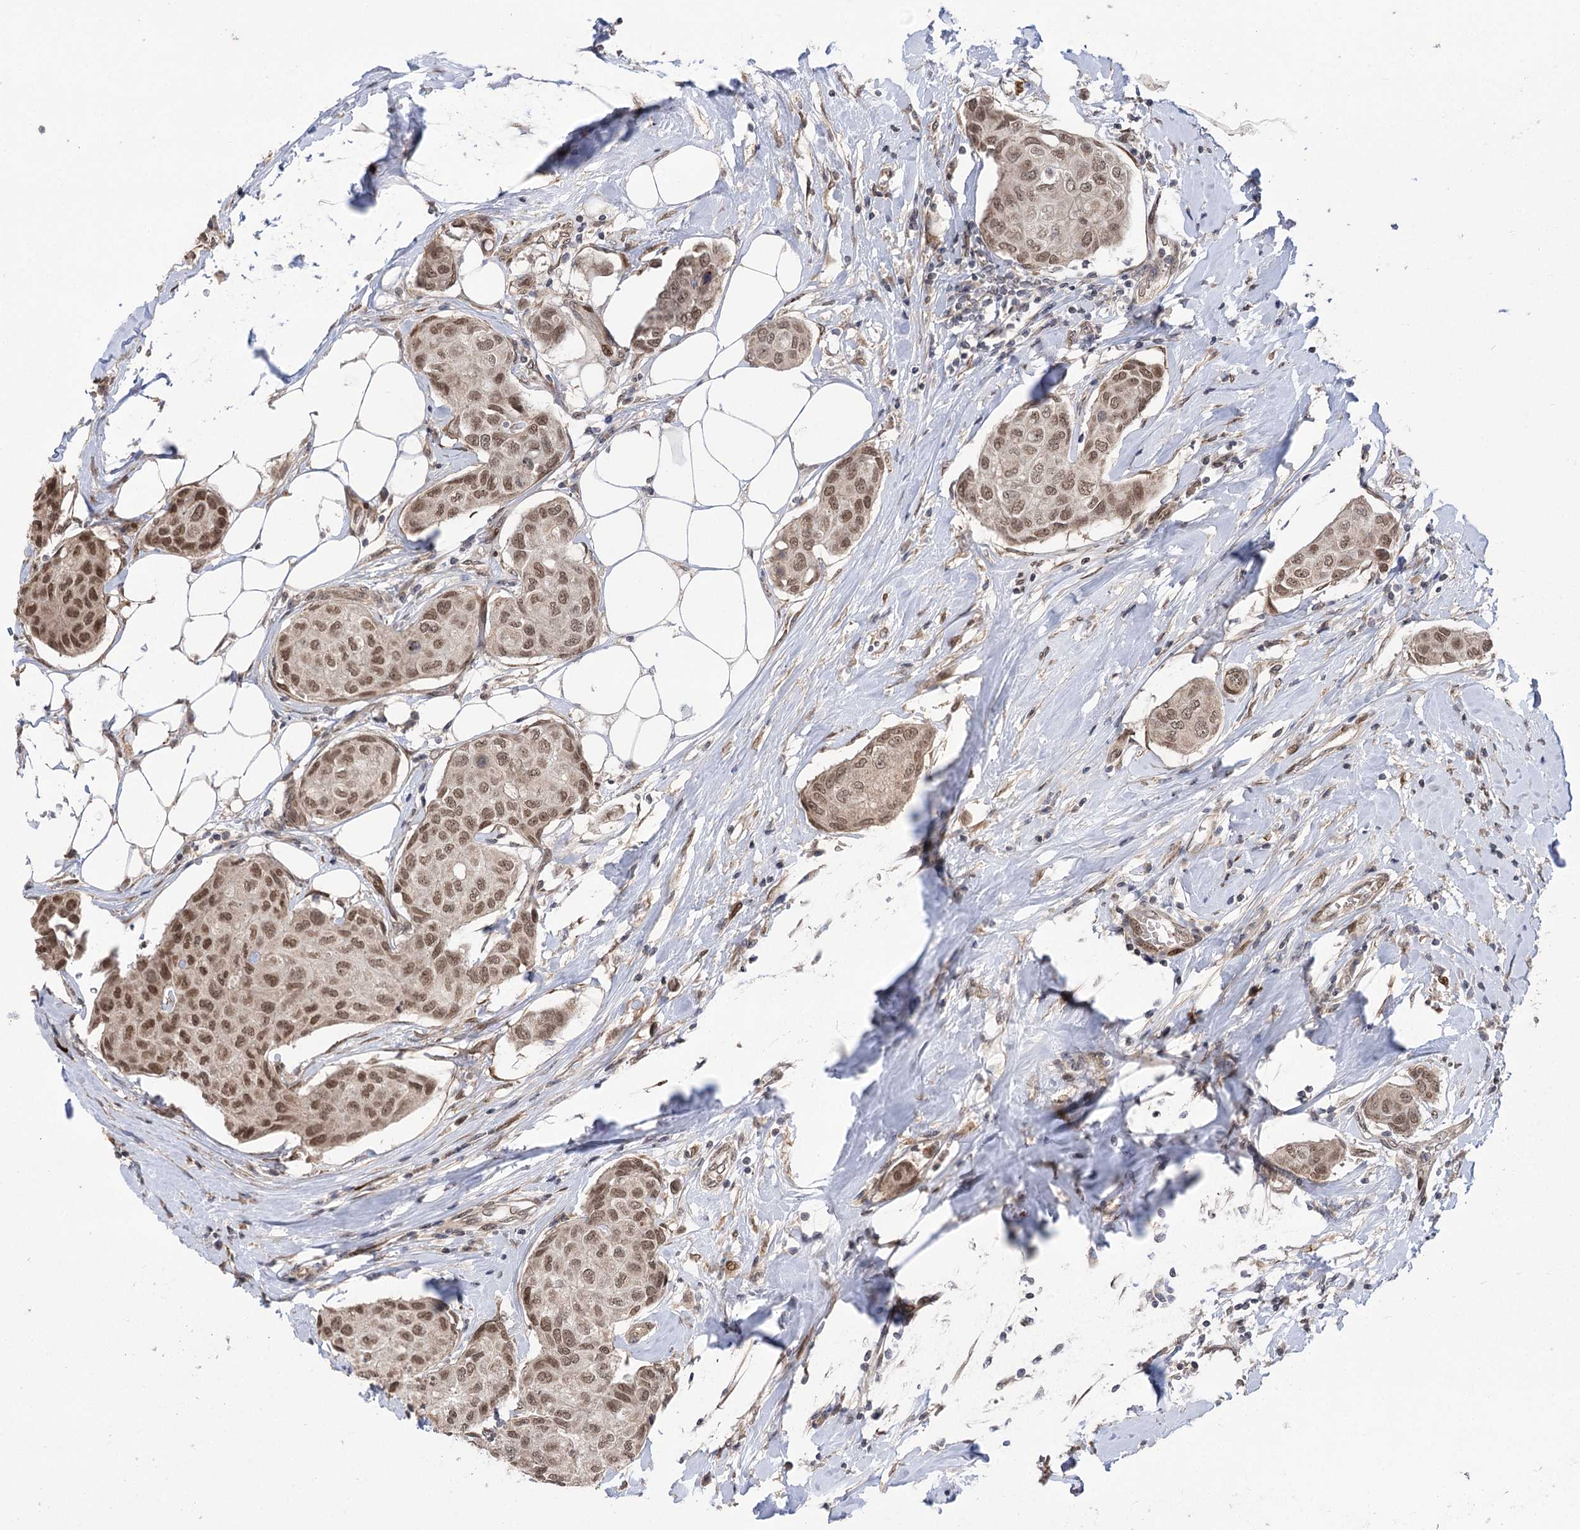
{"staining": {"intensity": "moderate", "quantity": ">75%", "location": "nuclear"}, "tissue": "breast cancer", "cell_type": "Tumor cells", "image_type": "cancer", "snomed": [{"axis": "morphology", "description": "Duct carcinoma"}, {"axis": "topography", "description": "Breast"}], "caption": "High-power microscopy captured an immunohistochemistry (IHC) image of breast infiltrating ductal carcinoma, revealing moderate nuclear expression in about >75% of tumor cells.", "gene": "TENM2", "patient": {"sex": "female", "age": 80}}